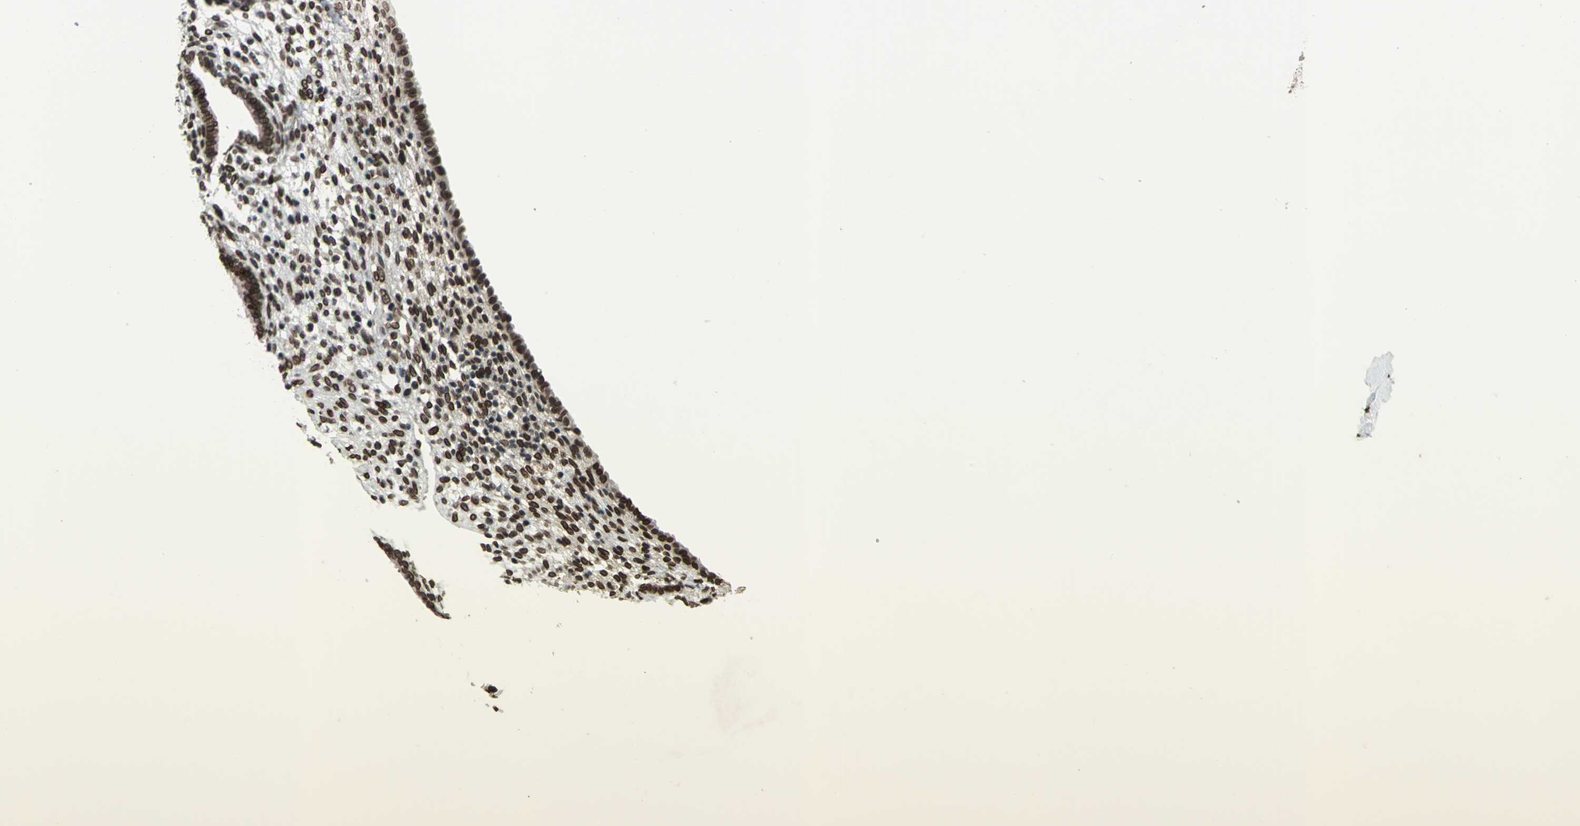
{"staining": {"intensity": "strong", "quantity": ">75%", "location": "nuclear"}, "tissue": "endometrium", "cell_type": "Cells in endometrial stroma", "image_type": "normal", "snomed": [{"axis": "morphology", "description": "Normal tissue, NOS"}, {"axis": "topography", "description": "Endometrium"}], "caption": "This photomicrograph reveals benign endometrium stained with immunohistochemistry to label a protein in brown. The nuclear of cells in endometrial stroma show strong positivity for the protein. Nuclei are counter-stained blue.", "gene": "ISY1", "patient": {"sex": "female", "age": 72}}